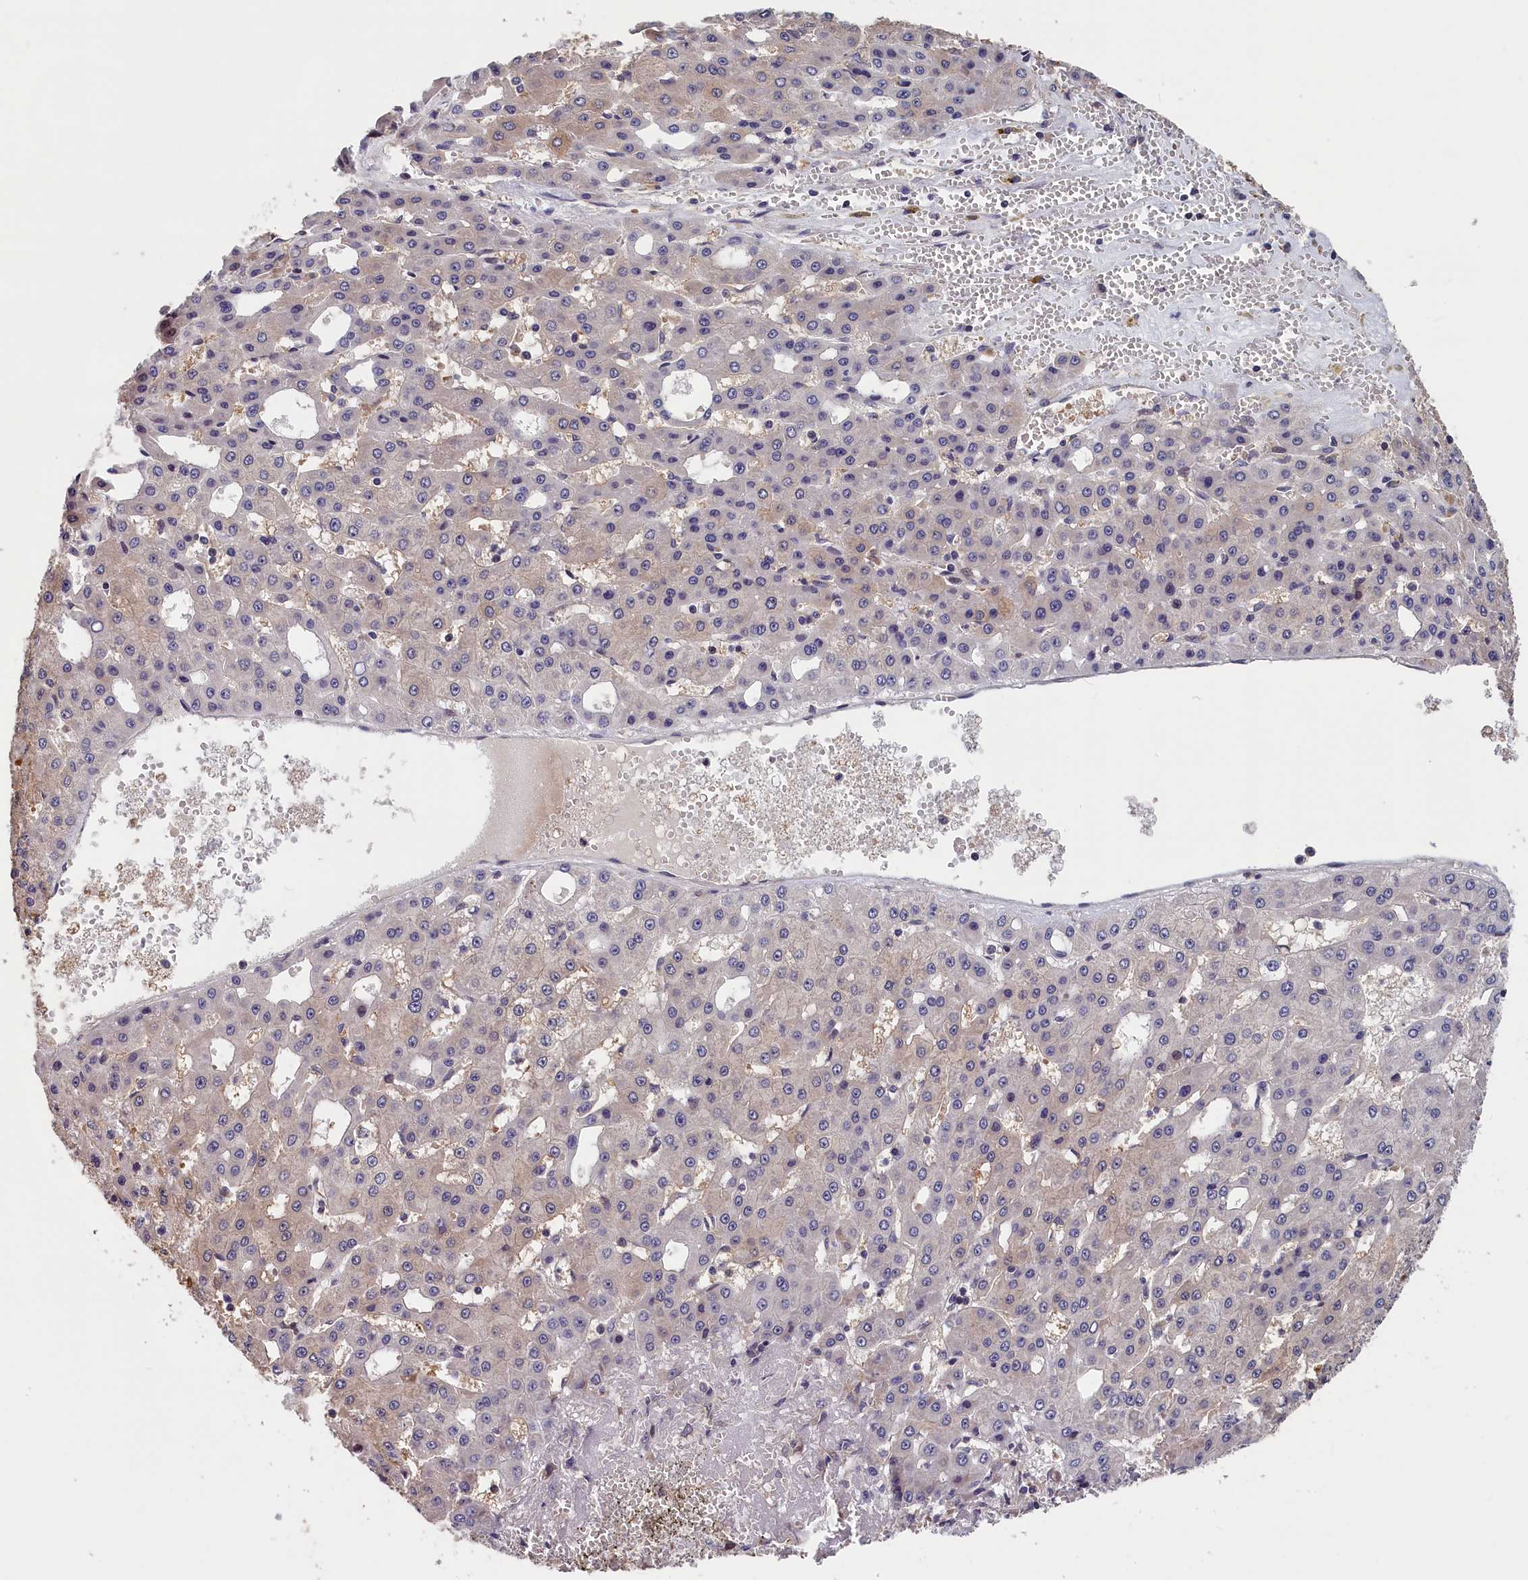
{"staining": {"intensity": "weak", "quantity": "<25%", "location": "cytoplasmic/membranous"}, "tissue": "liver cancer", "cell_type": "Tumor cells", "image_type": "cancer", "snomed": [{"axis": "morphology", "description": "Carcinoma, Hepatocellular, NOS"}, {"axis": "topography", "description": "Liver"}], "caption": "Liver cancer (hepatocellular carcinoma) was stained to show a protein in brown. There is no significant expression in tumor cells. The staining was performed using DAB (3,3'-diaminobenzidine) to visualize the protein expression in brown, while the nuclei were stained in blue with hematoxylin (Magnification: 20x).", "gene": "TMEM116", "patient": {"sex": "male", "age": 47}}